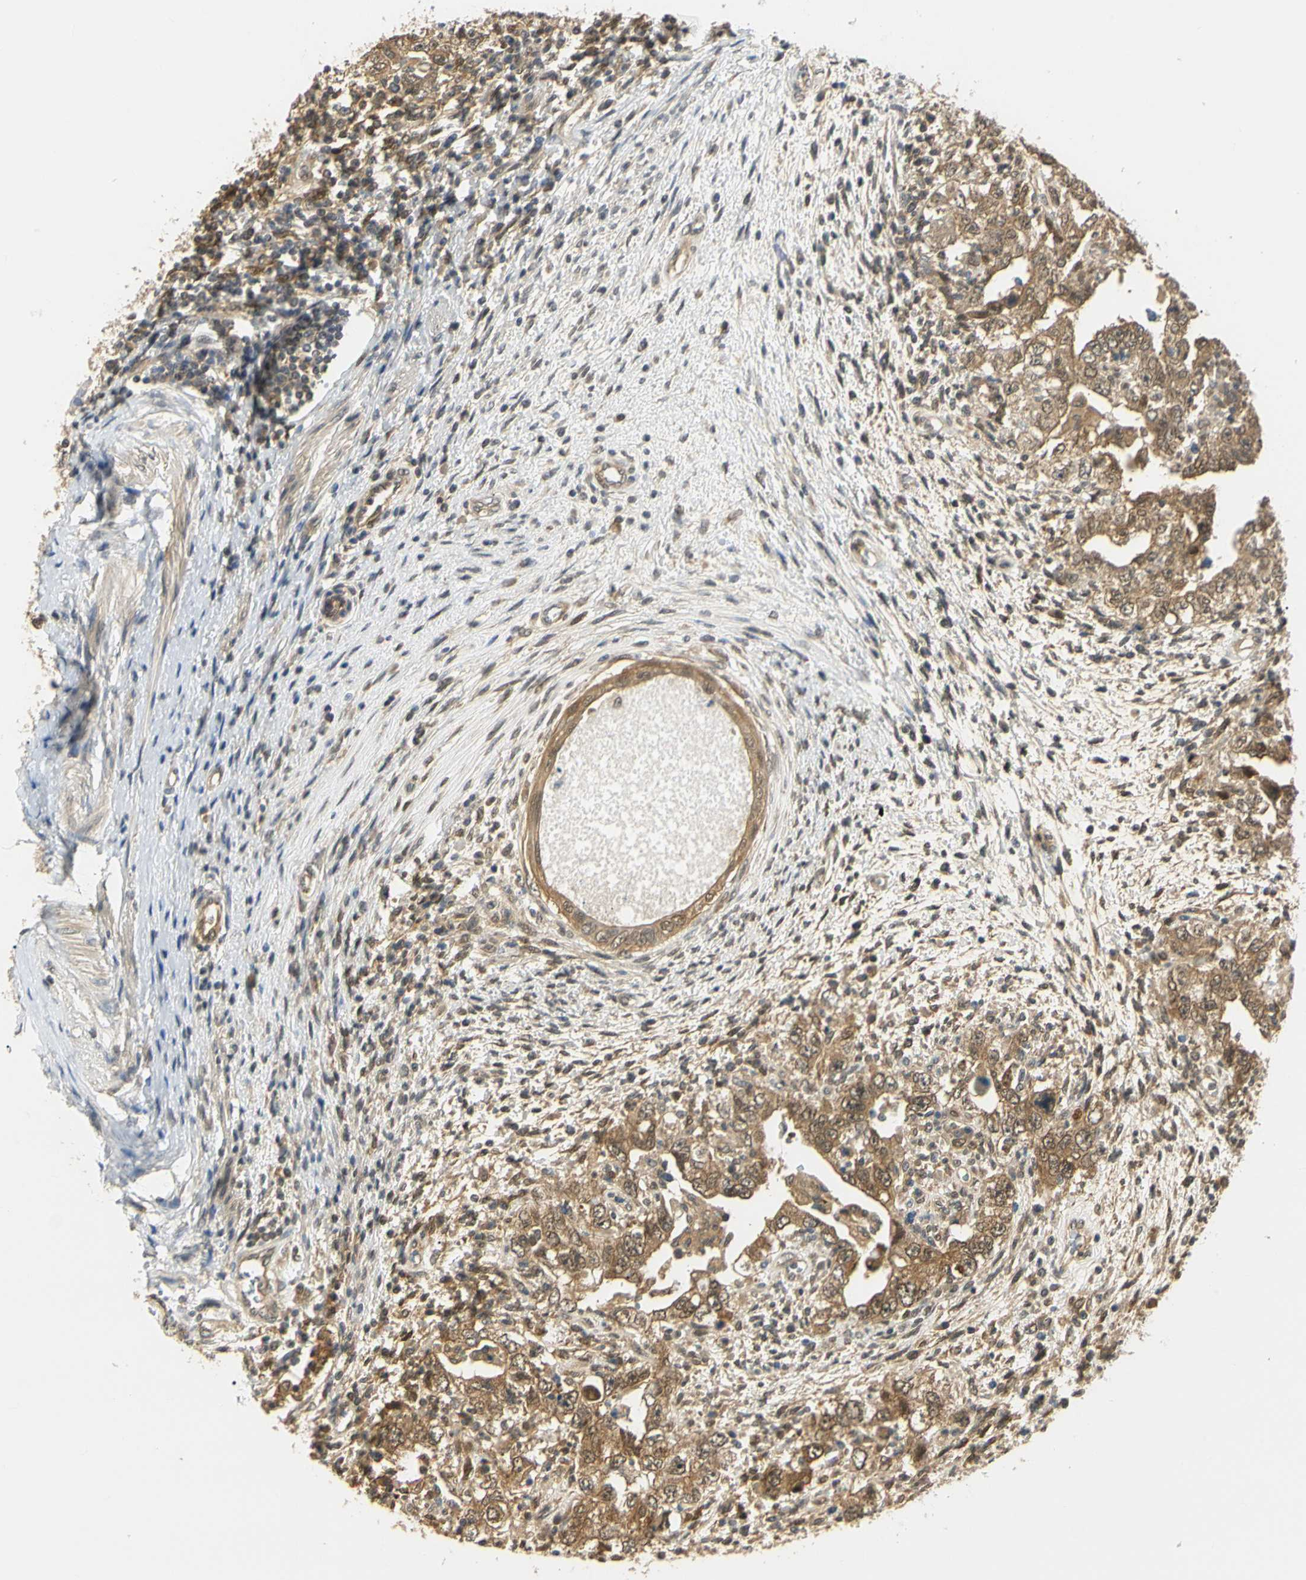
{"staining": {"intensity": "moderate", "quantity": ">75%", "location": "cytoplasmic/membranous,nuclear"}, "tissue": "testis cancer", "cell_type": "Tumor cells", "image_type": "cancer", "snomed": [{"axis": "morphology", "description": "Carcinoma, Embryonal, NOS"}, {"axis": "topography", "description": "Testis"}], "caption": "Embryonal carcinoma (testis) stained for a protein demonstrates moderate cytoplasmic/membranous and nuclear positivity in tumor cells. (DAB (3,3'-diaminobenzidine) = brown stain, brightfield microscopy at high magnification).", "gene": "UBE2Z", "patient": {"sex": "male", "age": 26}}